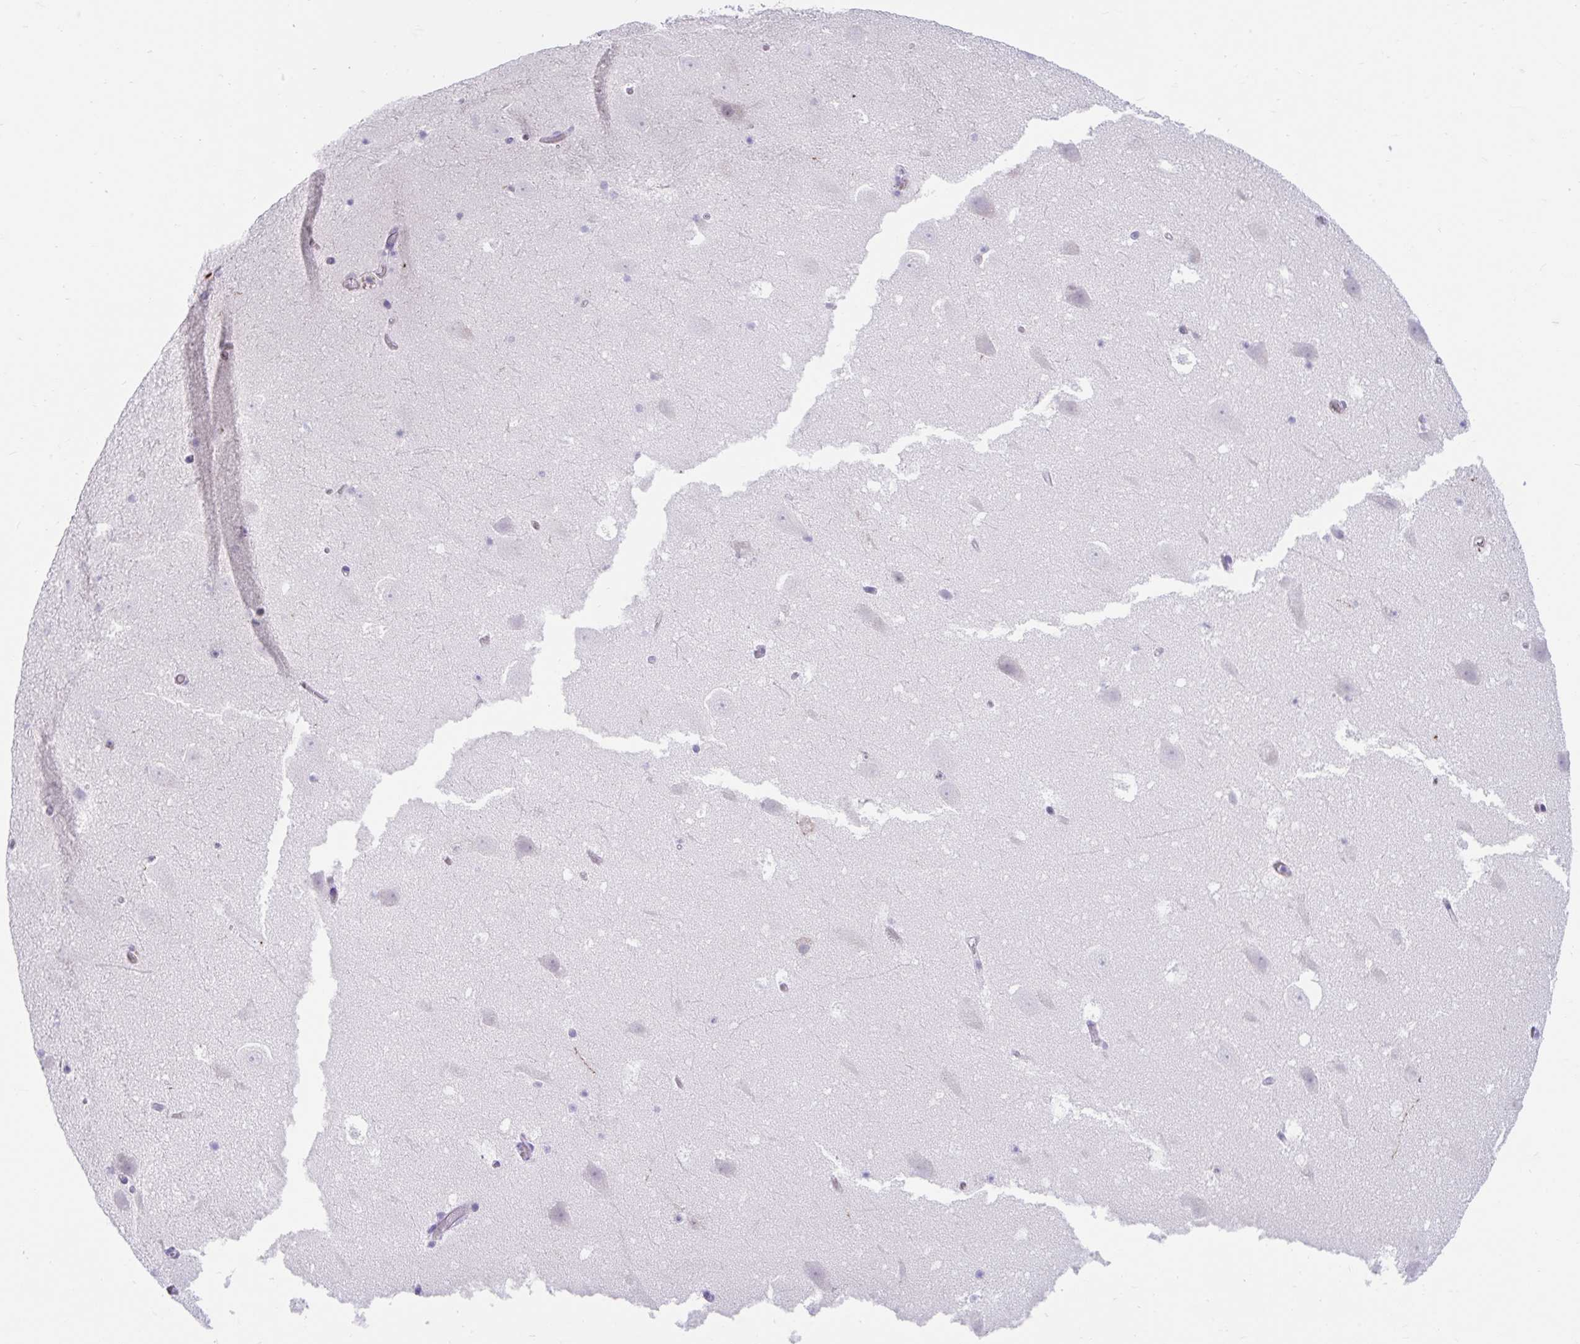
{"staining": {"intensity": "negative", "quantity": "none", "location": "none"}, "tissue": "hippocampus", "cell_type": "Glial cells", "image_type": "normal", "snomed": [{"axis": "morphology", "description": "Normal tissue, NOS"}, {"axis": "topography", "description": "Hippocampus"}], "caption": "IHC image of unremarkable hippocampus: human hippocampus stained with DAB (3,3'-diaminobenzidine) exhibits no significant protein staining in glial cells.", "gene": "FAM107A", "patient": {"sex": "female", "age": 42}}